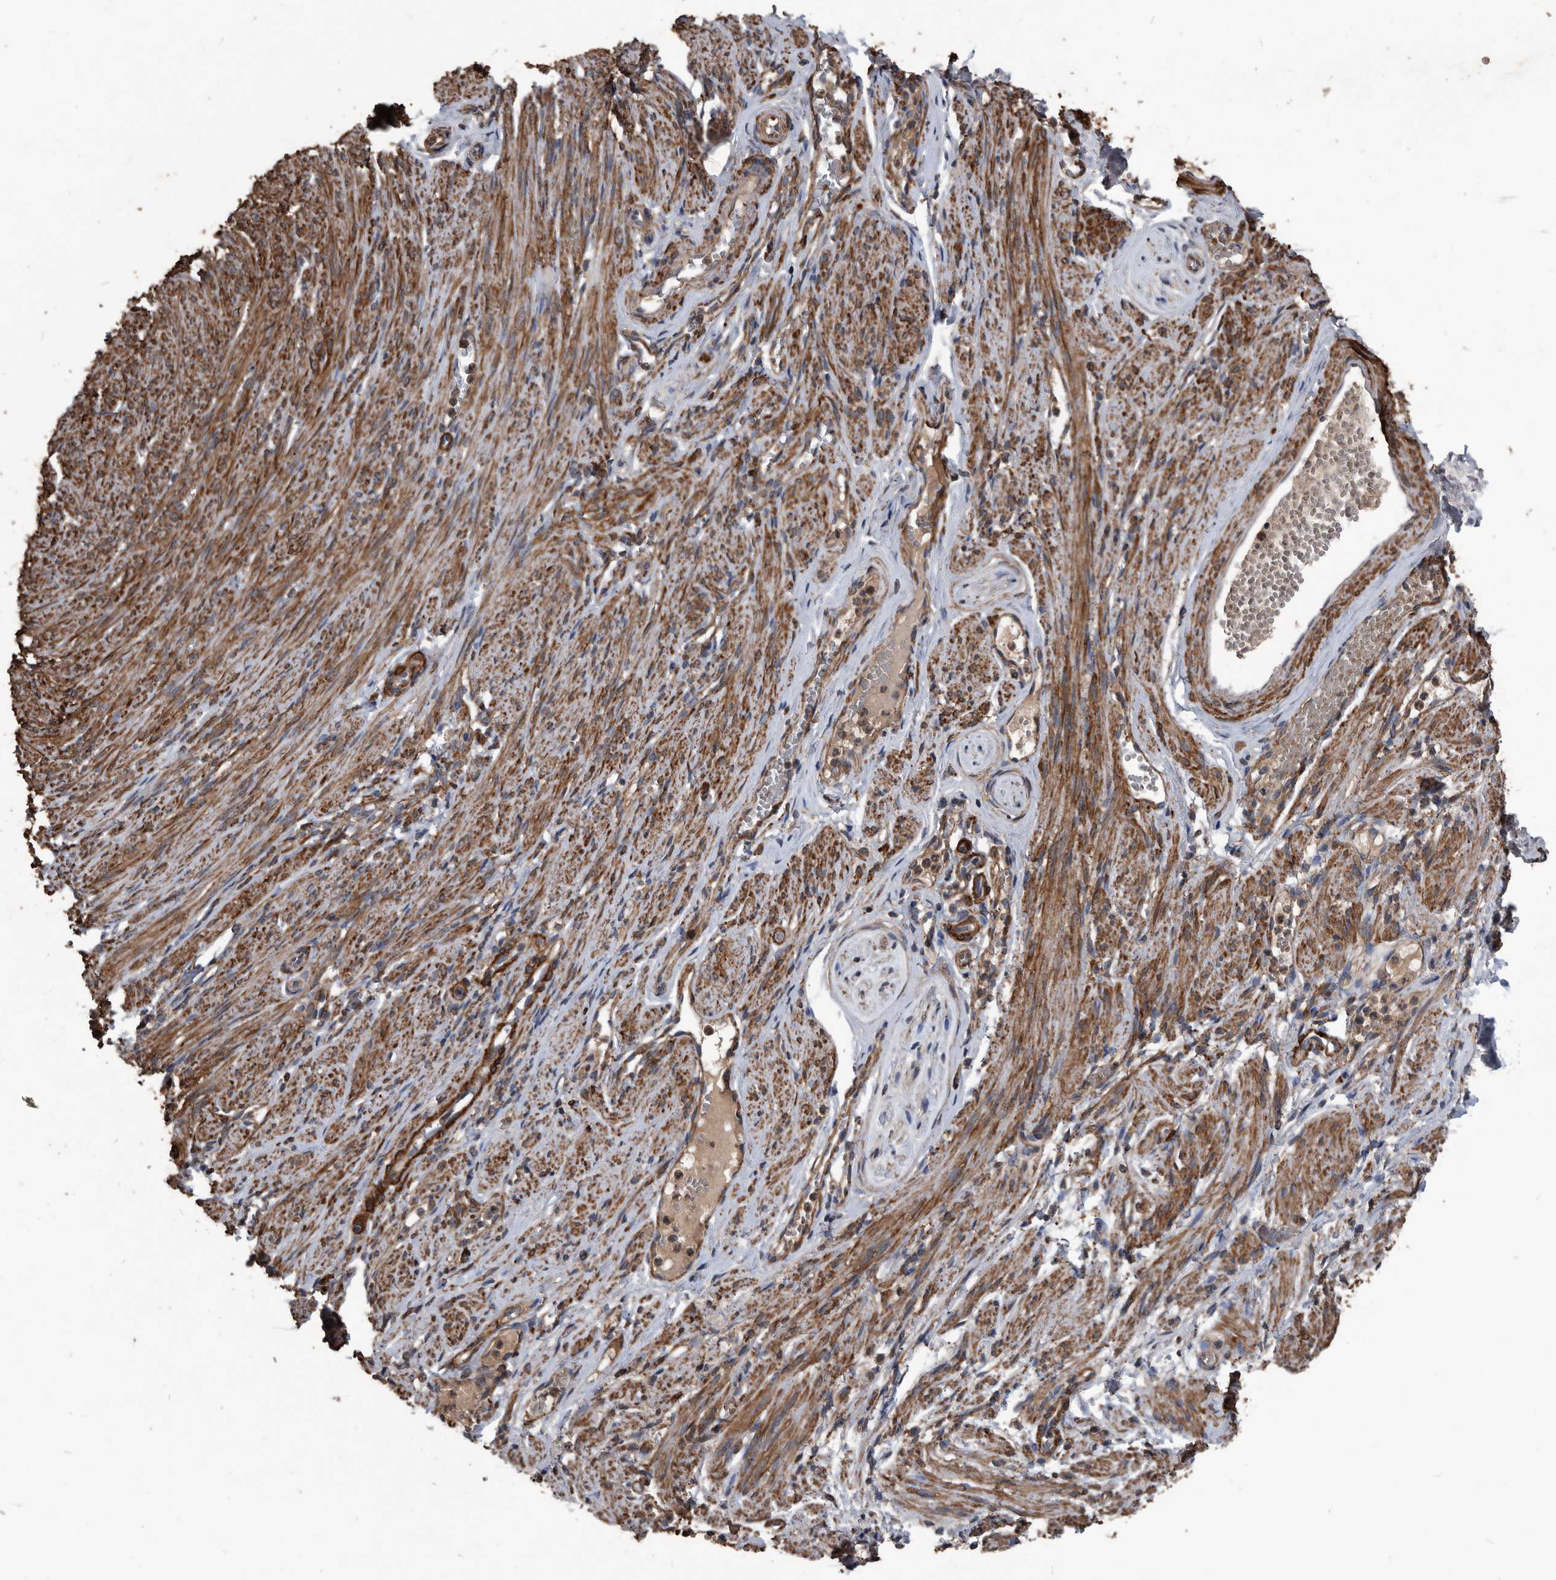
{"staining": {"intensity": "strong", "quantity": ">75%", "location": "cytoplasmic/membranous"}, "tissue": "adipose tissue", "cell_type": "Adipocytes", "image_type": "normal", "snomed": [{"axis": "morphology", "description": "Normal tissue, NOS"}, {"axis": "topography", "description": "Smooth muscle"}, {"axis": "topography", "description": "Peripheral nerve tissue"}], "caption": "Adipocytes reveal high levels of strong cytoplasmic/membranous expression in approximately >75% of cells in normal adipose tissue. Nuclei are stained in blue.", "gene": "NRBP1", "patient": {"sex": "female", "age": 39}}